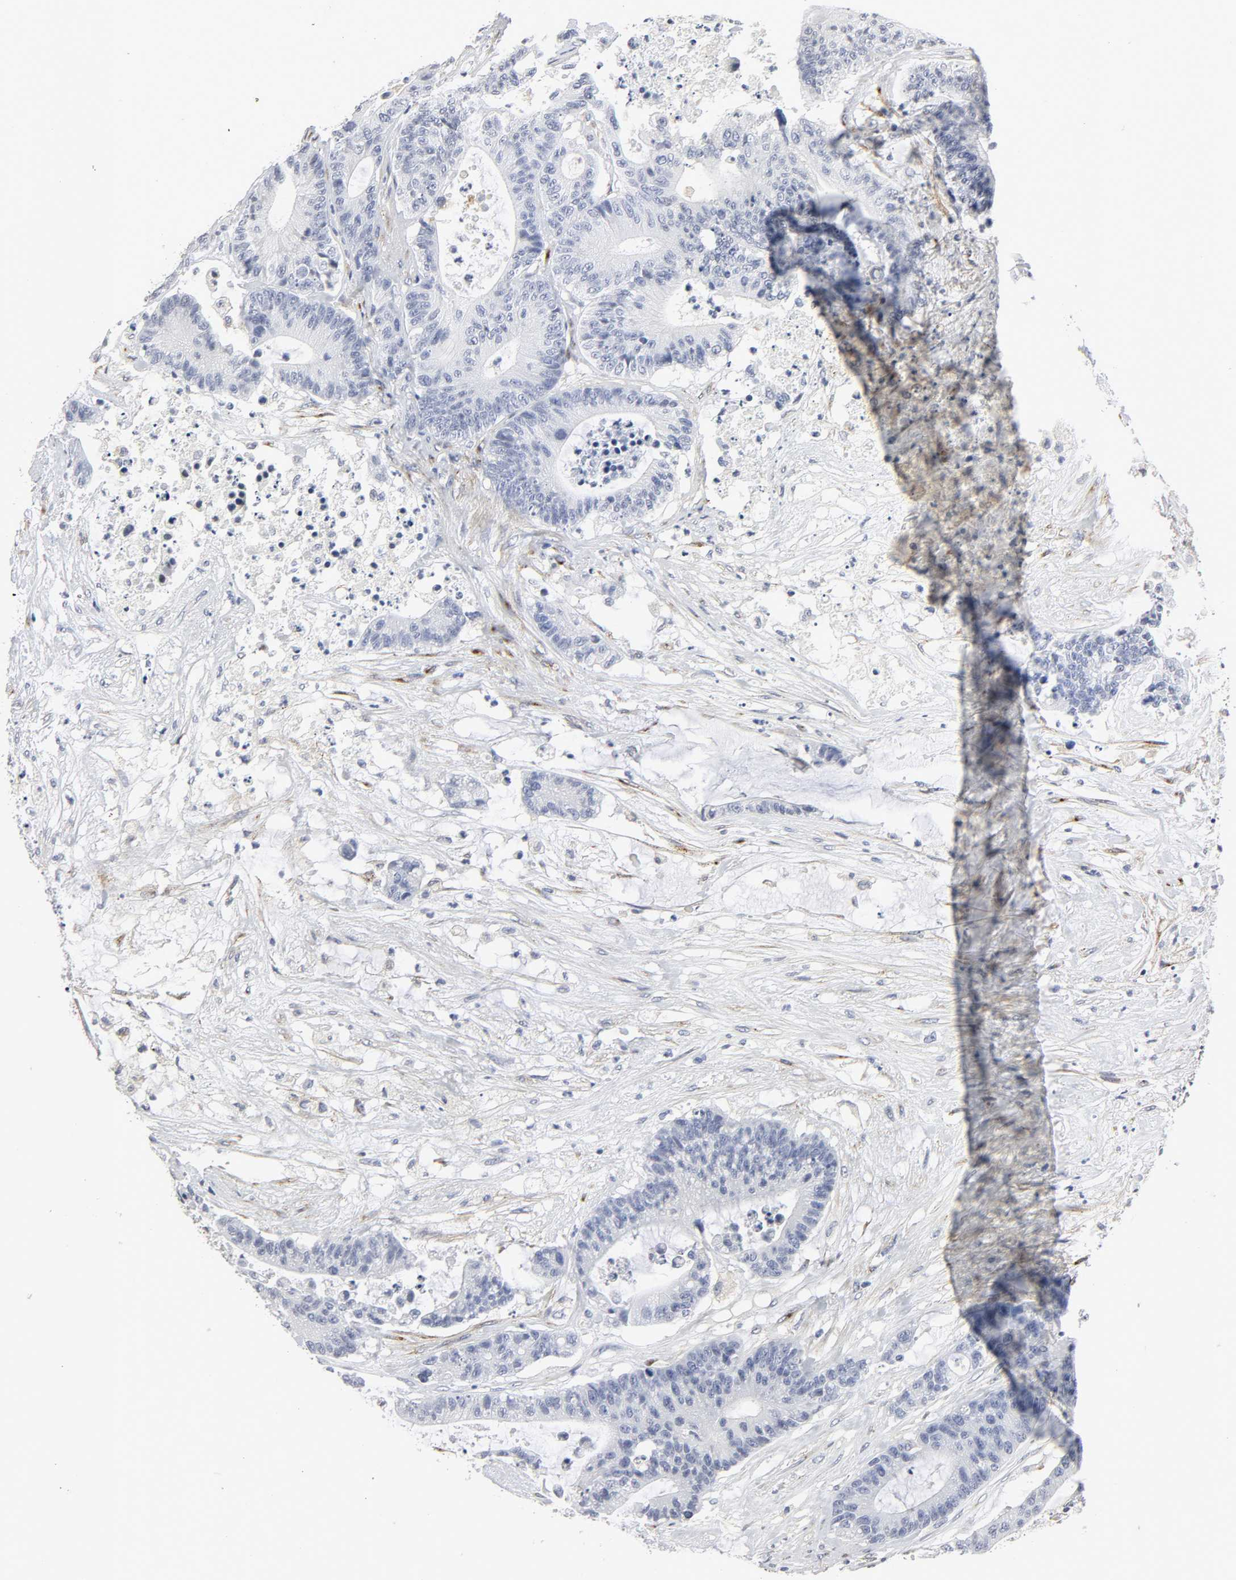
{"staining": {"intensity": "negative", "quantity": "none", "location": "none"}, "tissue": "colorectal cancer", "cell_type": "Tumor cells", "image_type": "cancer", "snomed": [{"axis": "morphology", "description": "Adenocarcinoma, NOS"}, {"axis": "topography", "description": "Colon"}], "caption": "Tumor cells are negative for protein expression in human colorectal adenocarcinoma.", "gene": "LRP1", "patient": {"sex": "female", "age": 84}}